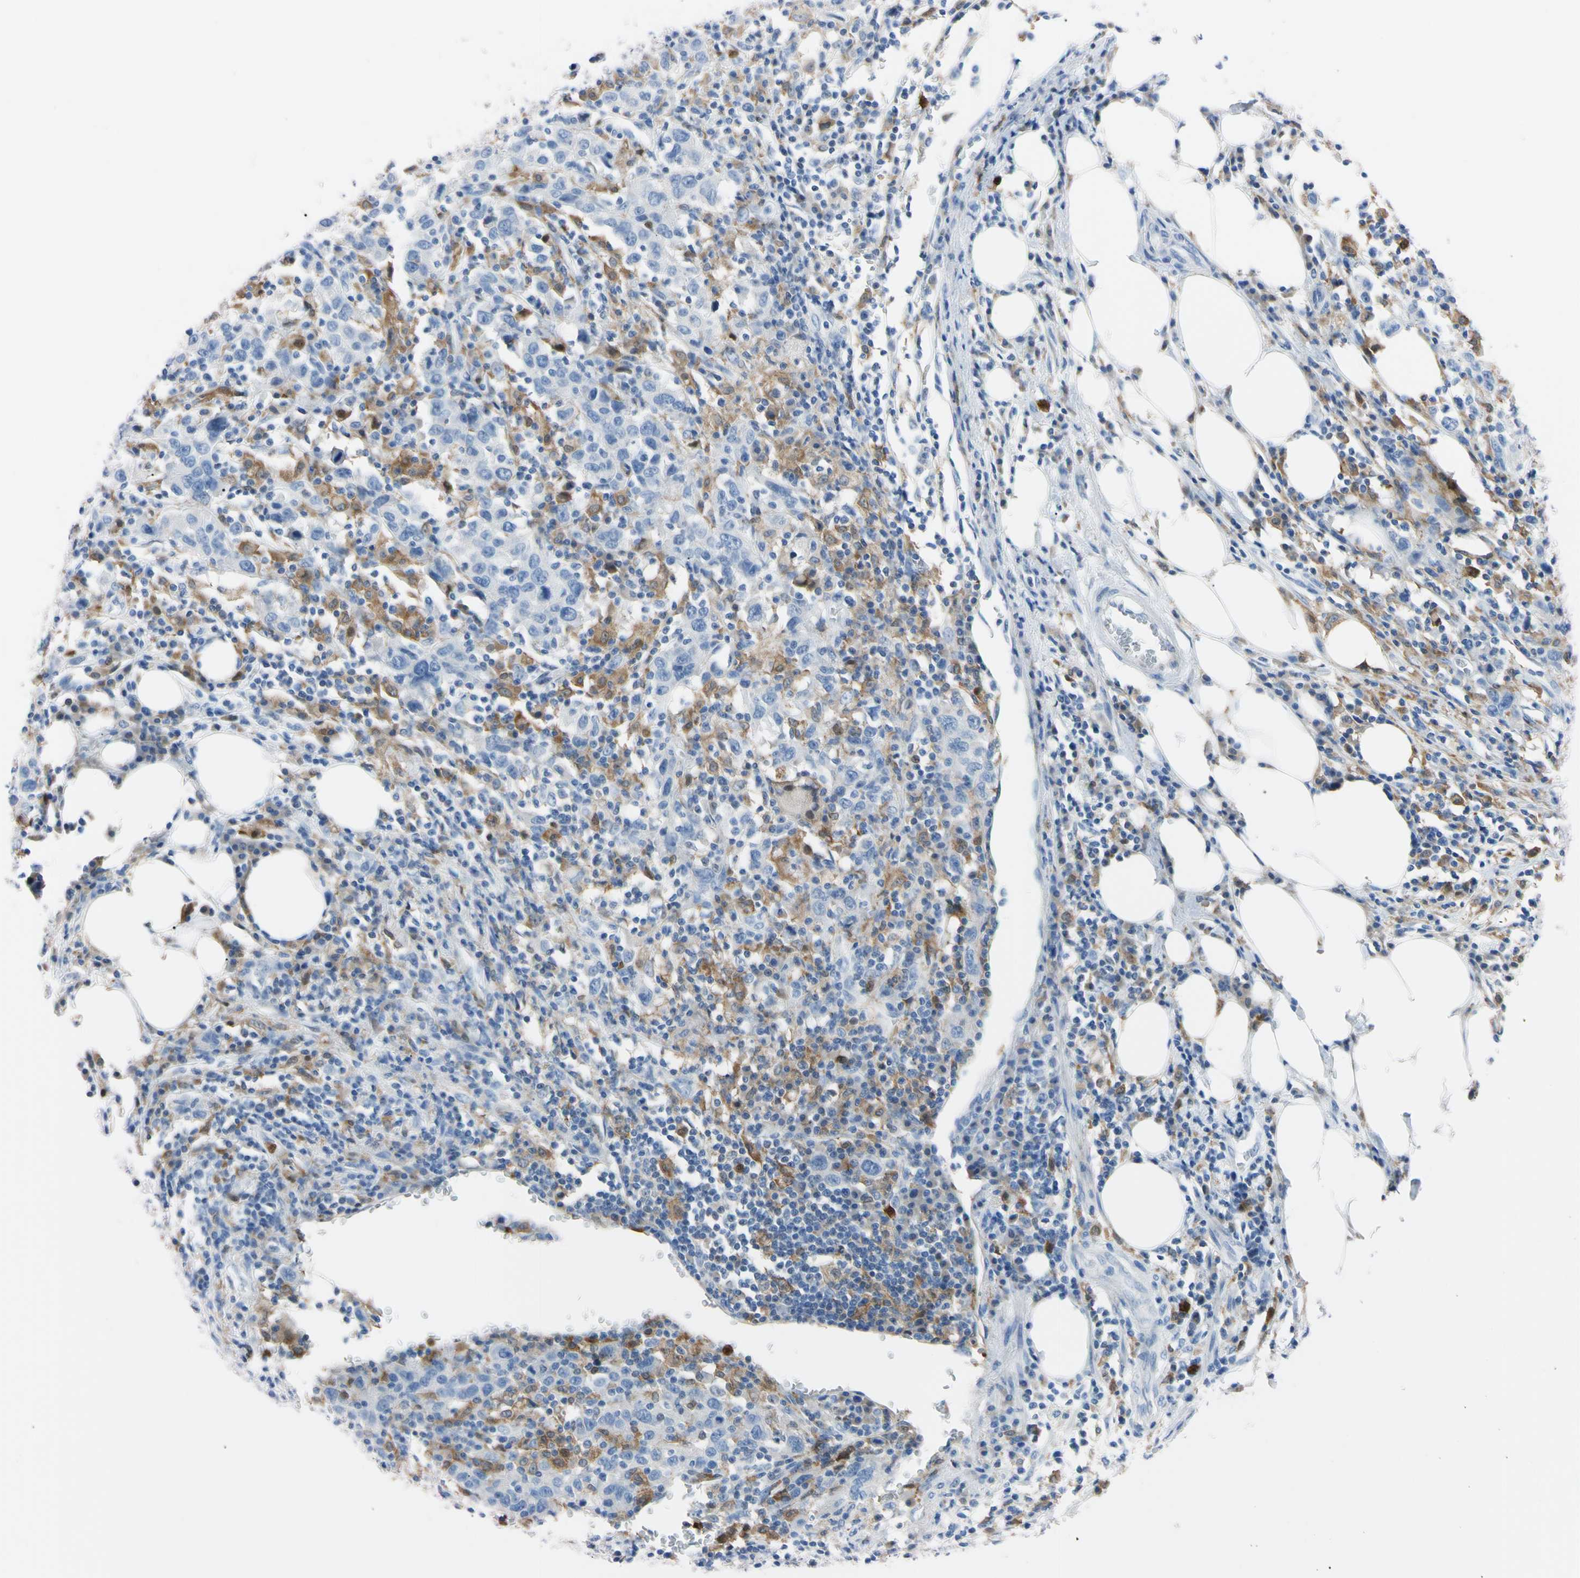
{"staining": {"intensity": "negative", "quantity": "none", "location": "none"}, "tissue": "urothelial cancer", "cell_type": "Tumor cells", "image_type": "cancer", "snomed": [{"axis": "morphology", "description": "Urothelial carcinoma, High grade"}, {"axis": "topography", "description": "Urinary bladder"}], "caption": "This is an immunohistochemistry (IHC) photomicrograph of human urothelial cancer. There is no expression in tumor cells.", "gene": "NCF4", "patient": {"sex": "male", "age": 61}}